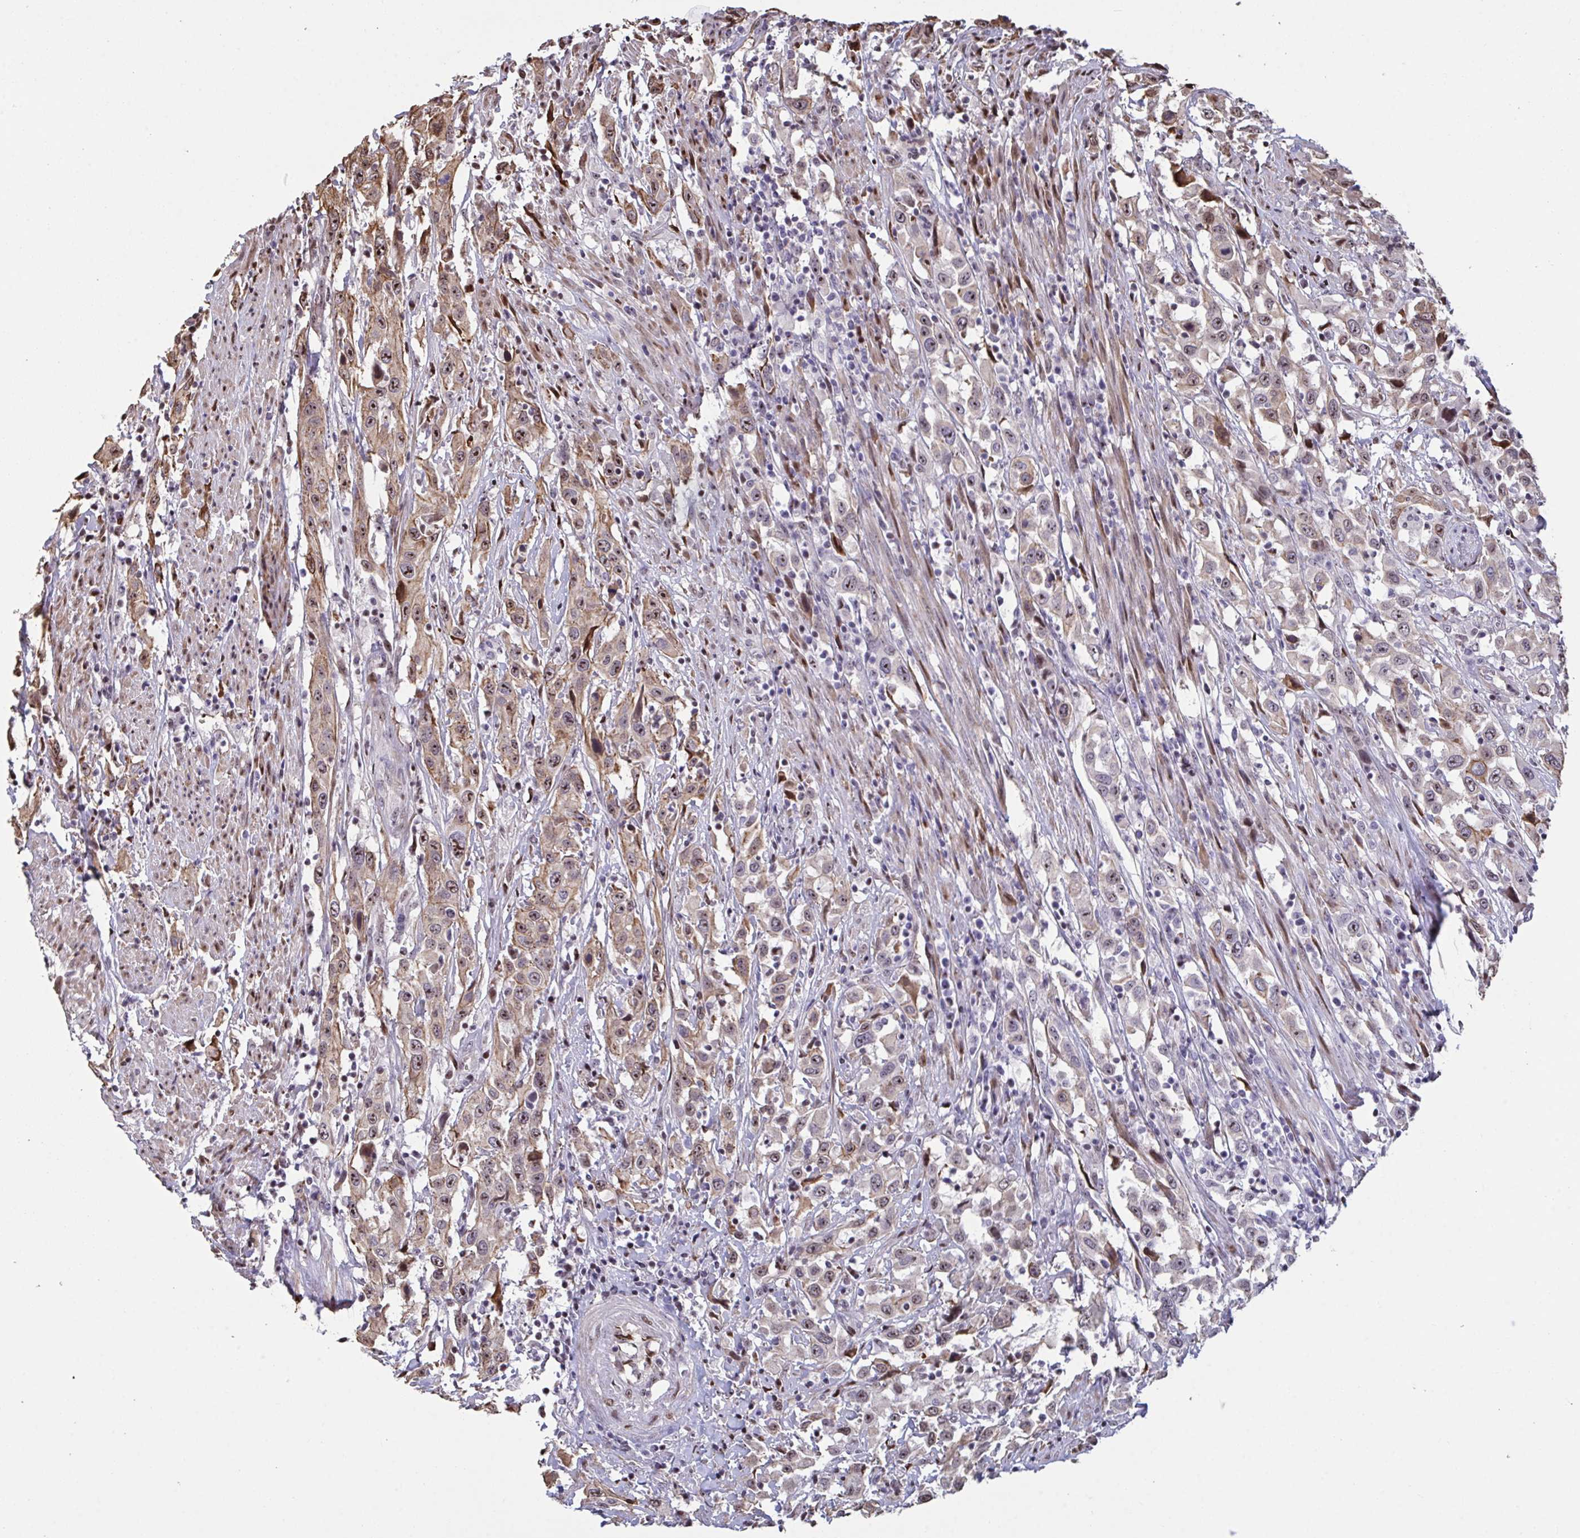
{"staining": {"intensity": "moderate", "quantity": ">75%", "location": "cytoplasmic/membranous,nuclear"}, "tissue": "urothelial cancer", "cell_type": "Tumor cells", "image_type": "cancer", "snomed": [{"axis": "morphology", "description": "Urothelial carcinoma, High grade"}, {"axis": "topography", "description": "Urinary bladder"}], "caption": "Human high-grade urothelial carcinoma stained with a protein marker exhibits moderate staining in tumor cells.", "gene": "PELI2", "patient": {"sex": "male", "age": 61}}